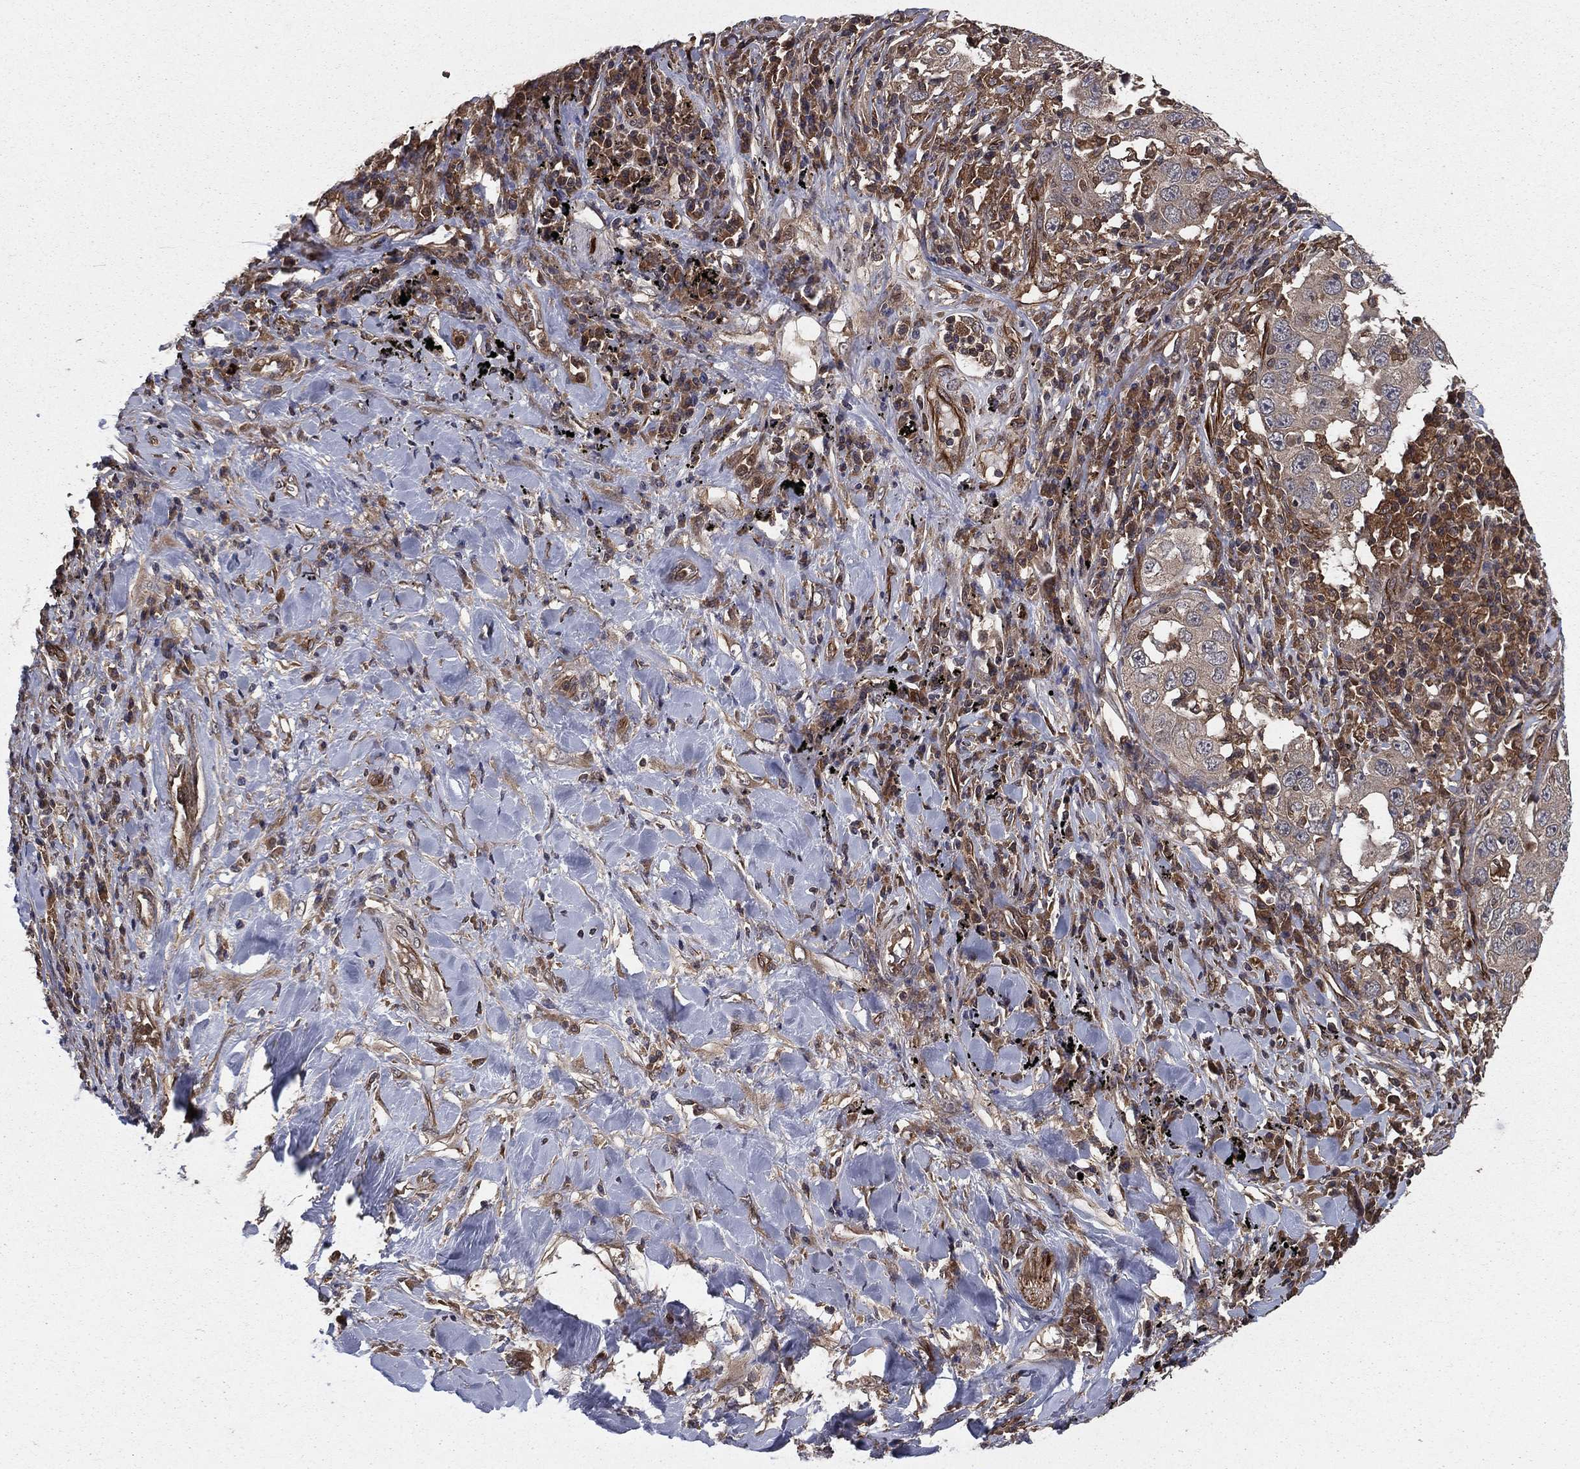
{"staining": {"intensity": "negative", "quantity": "none", "location": "none"}, "tissue": "lung cancer", "cell_type": "Tumor cells", "image_type": "cancer", "snomed": [{"axis": "morphology", "description": "Adenocarcinoma, NOS"}, {"axis": "topography", "description": "Lung"}], "caption": "A high-resolution image shows immunohistochemistry staining of adenocarcinoma (lung), which demonstrates no significant expression in tumor cells.", "gene": "CERT1", "patient": {"sex": "male", "age": 73}}